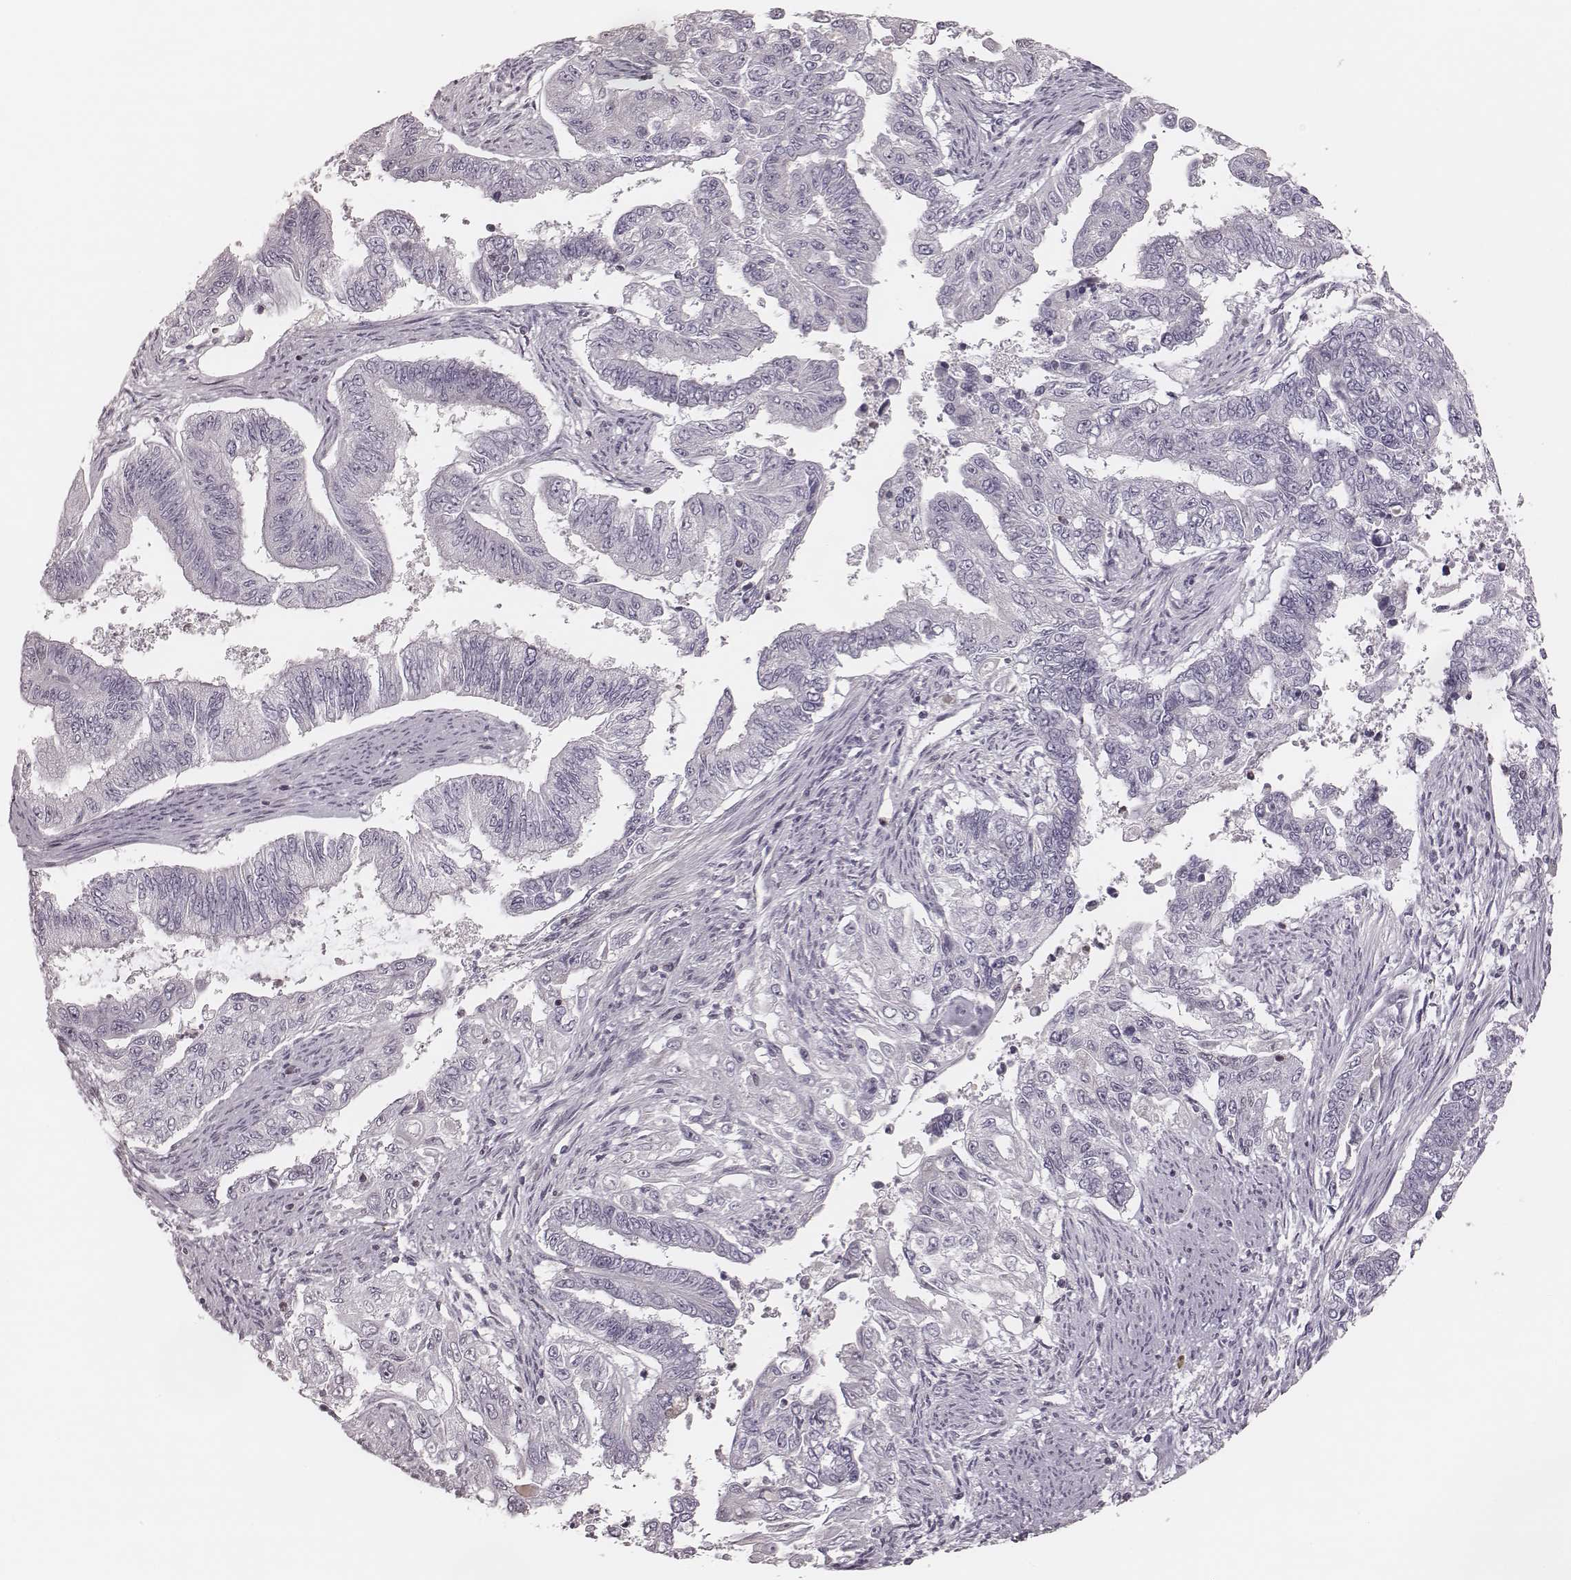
{"staining": {"intensity": "negative", "quantity": "none", "location": "none"}, "tissue": "endometrial cancer", "cell_type": "Tumor cells", "image_type": "cancer", "snomed": [{"axis": "morphology", "description": "Adenocarcinoma, NOS"}, {"axis": "topography", "description": "Uterus"}], "caption": "There is no significant positivity in tumor cells of endometrial cancer.", "gene": "MSX1", "patient": {"sex": "female", "age": 59}}